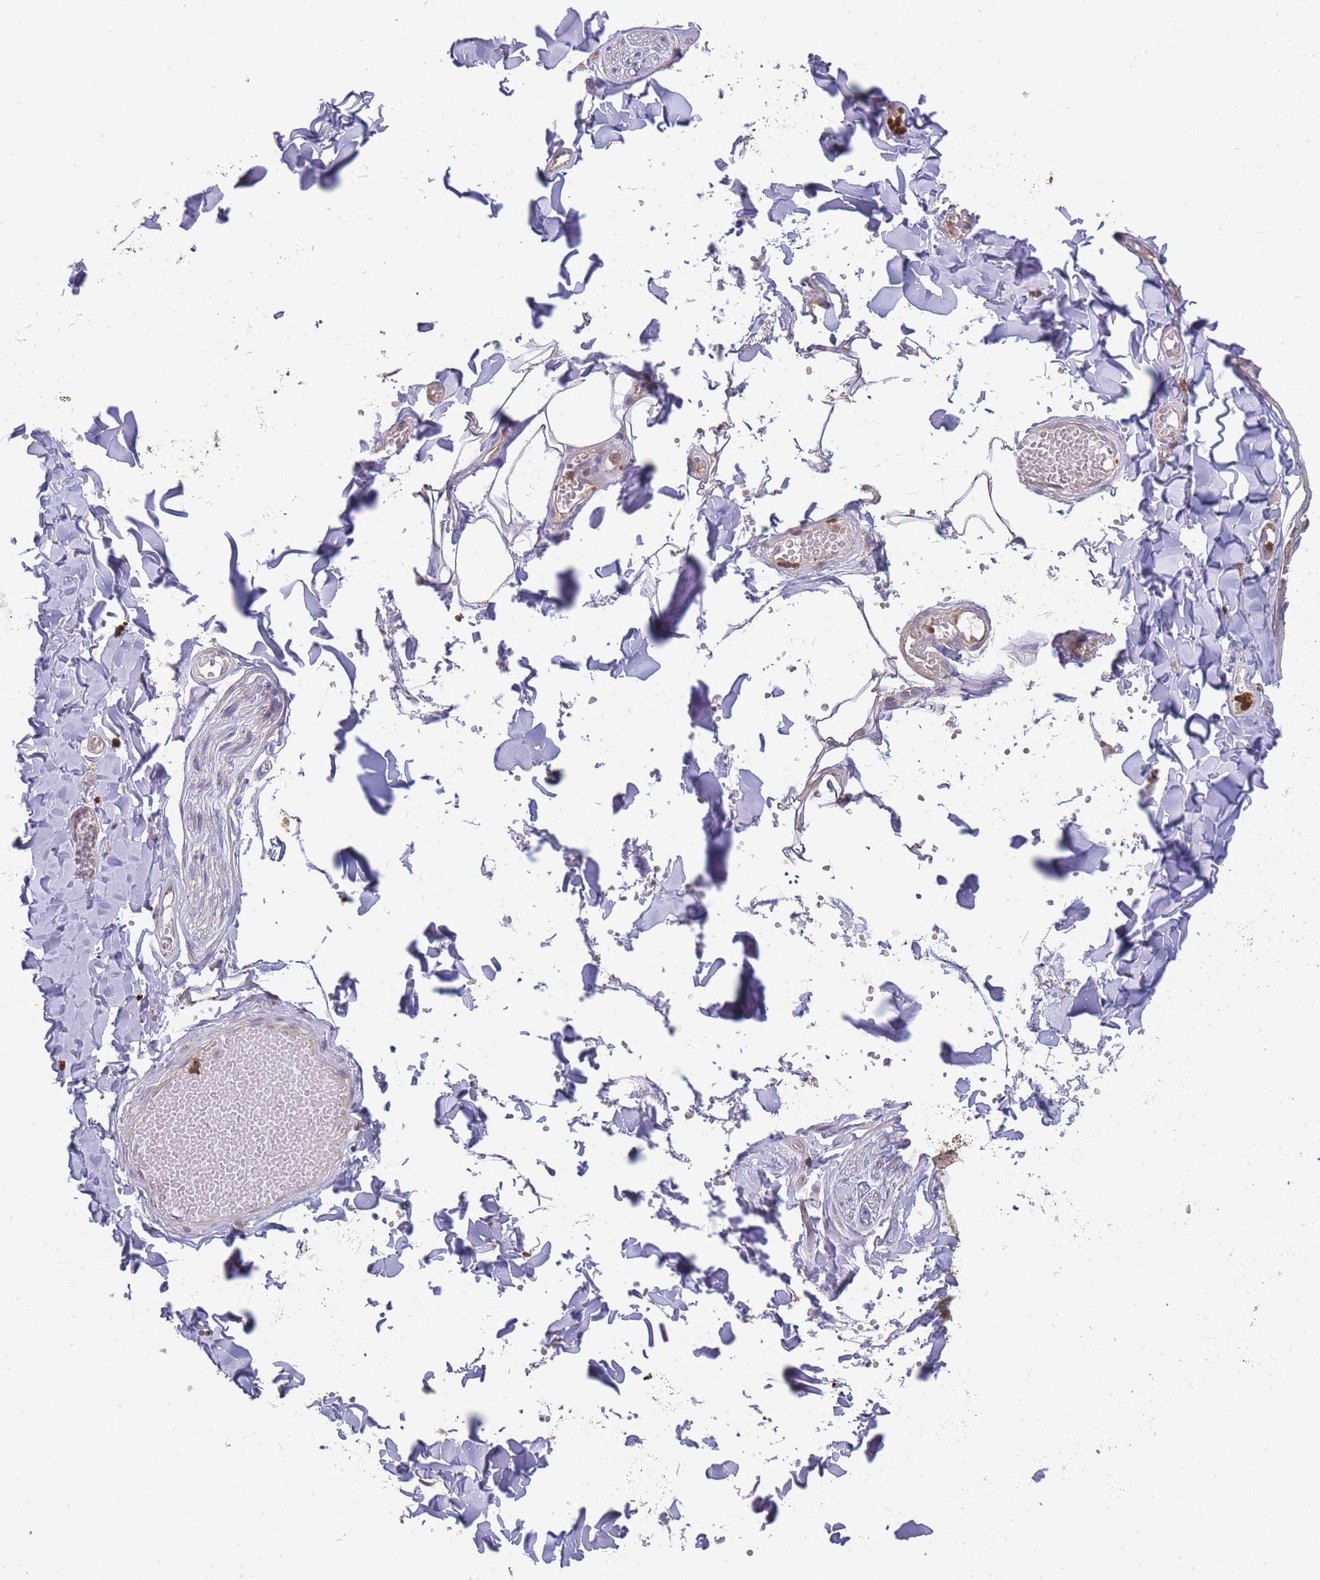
{"staining": {"intensity": "negative", "quantity": "none", "location": "none"}, "tissue": "adipose tissue", "cell_type": "Adipocytes", "image_type": "normal", "snomed": [{"axis": "morphology", "description": "Normal tissue, NOS"}, {"axis": "topography", "description": "Salivary gland"}, {"axis": "topography", "description": "Peripheral nerve tissue"}], "caption": "Adipocytes show no significant protein expression in normal adipose tissue.", "gene": "TRIM26", "patient": {"sex": "male", "age": 38}}